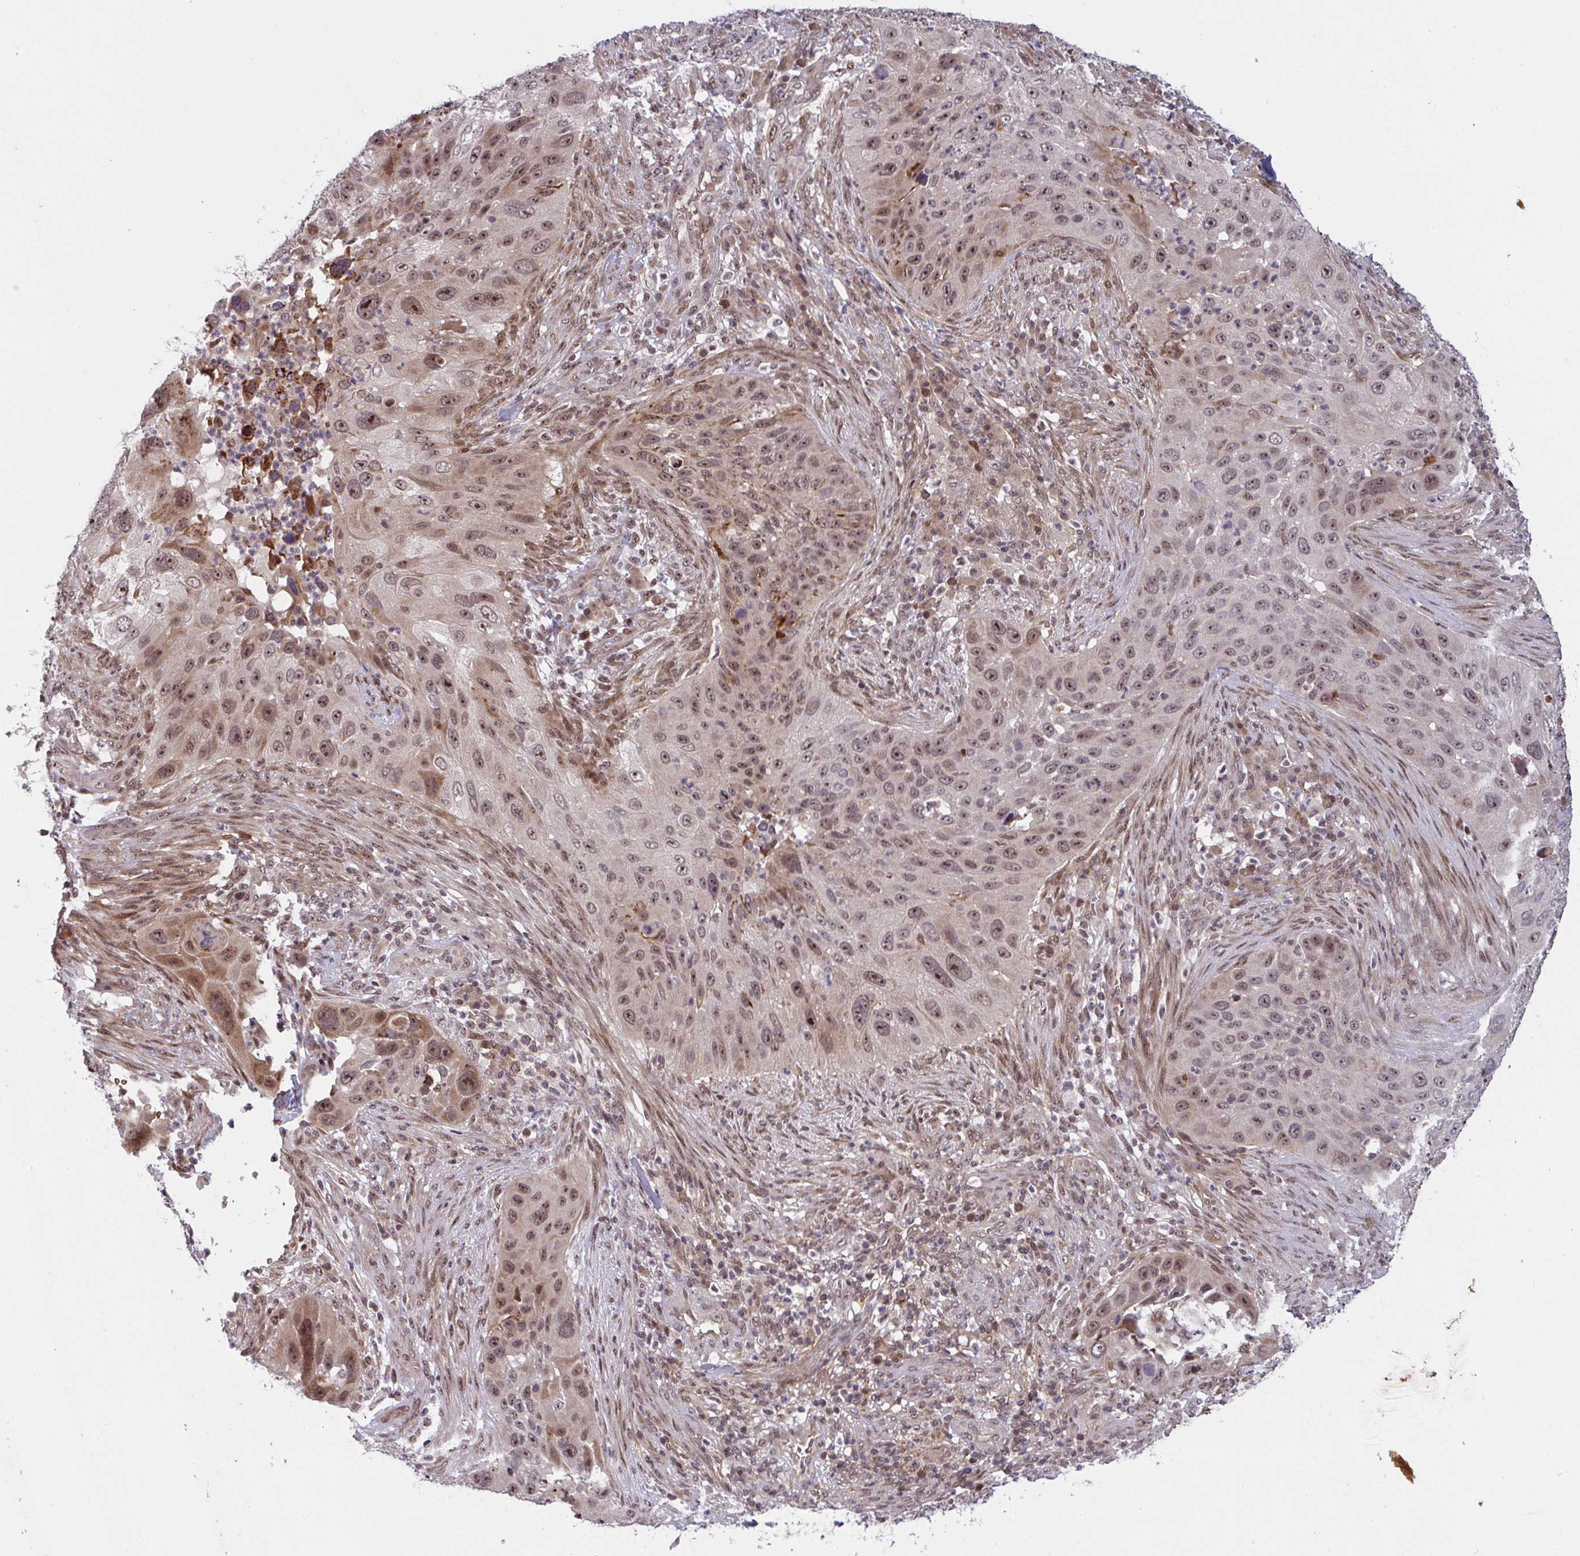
{"staining": {"intensity": "moderate", "quantity": ">75%", "location": "cytoplasmic/membranous,nuclear"}, "tissue": "lung cancer", "cell_type": "Tumor cells", "image_type": "cancer", "snomed": [{"axis": "morphology", "description": "Squamous cell carcinoma, NOS"}, {"axis": "topography", "description": "Lung"}], "caption": "Approximately >75% of tumor cells in human lung squamous cell carcinoma demonstrate moderate cytoplasmic/membranous and nuclear protein staining as visualized by brown immunohistochemical staining.", "gene": "NLRP13", "patient": {"sex": "male", "age": 63}}